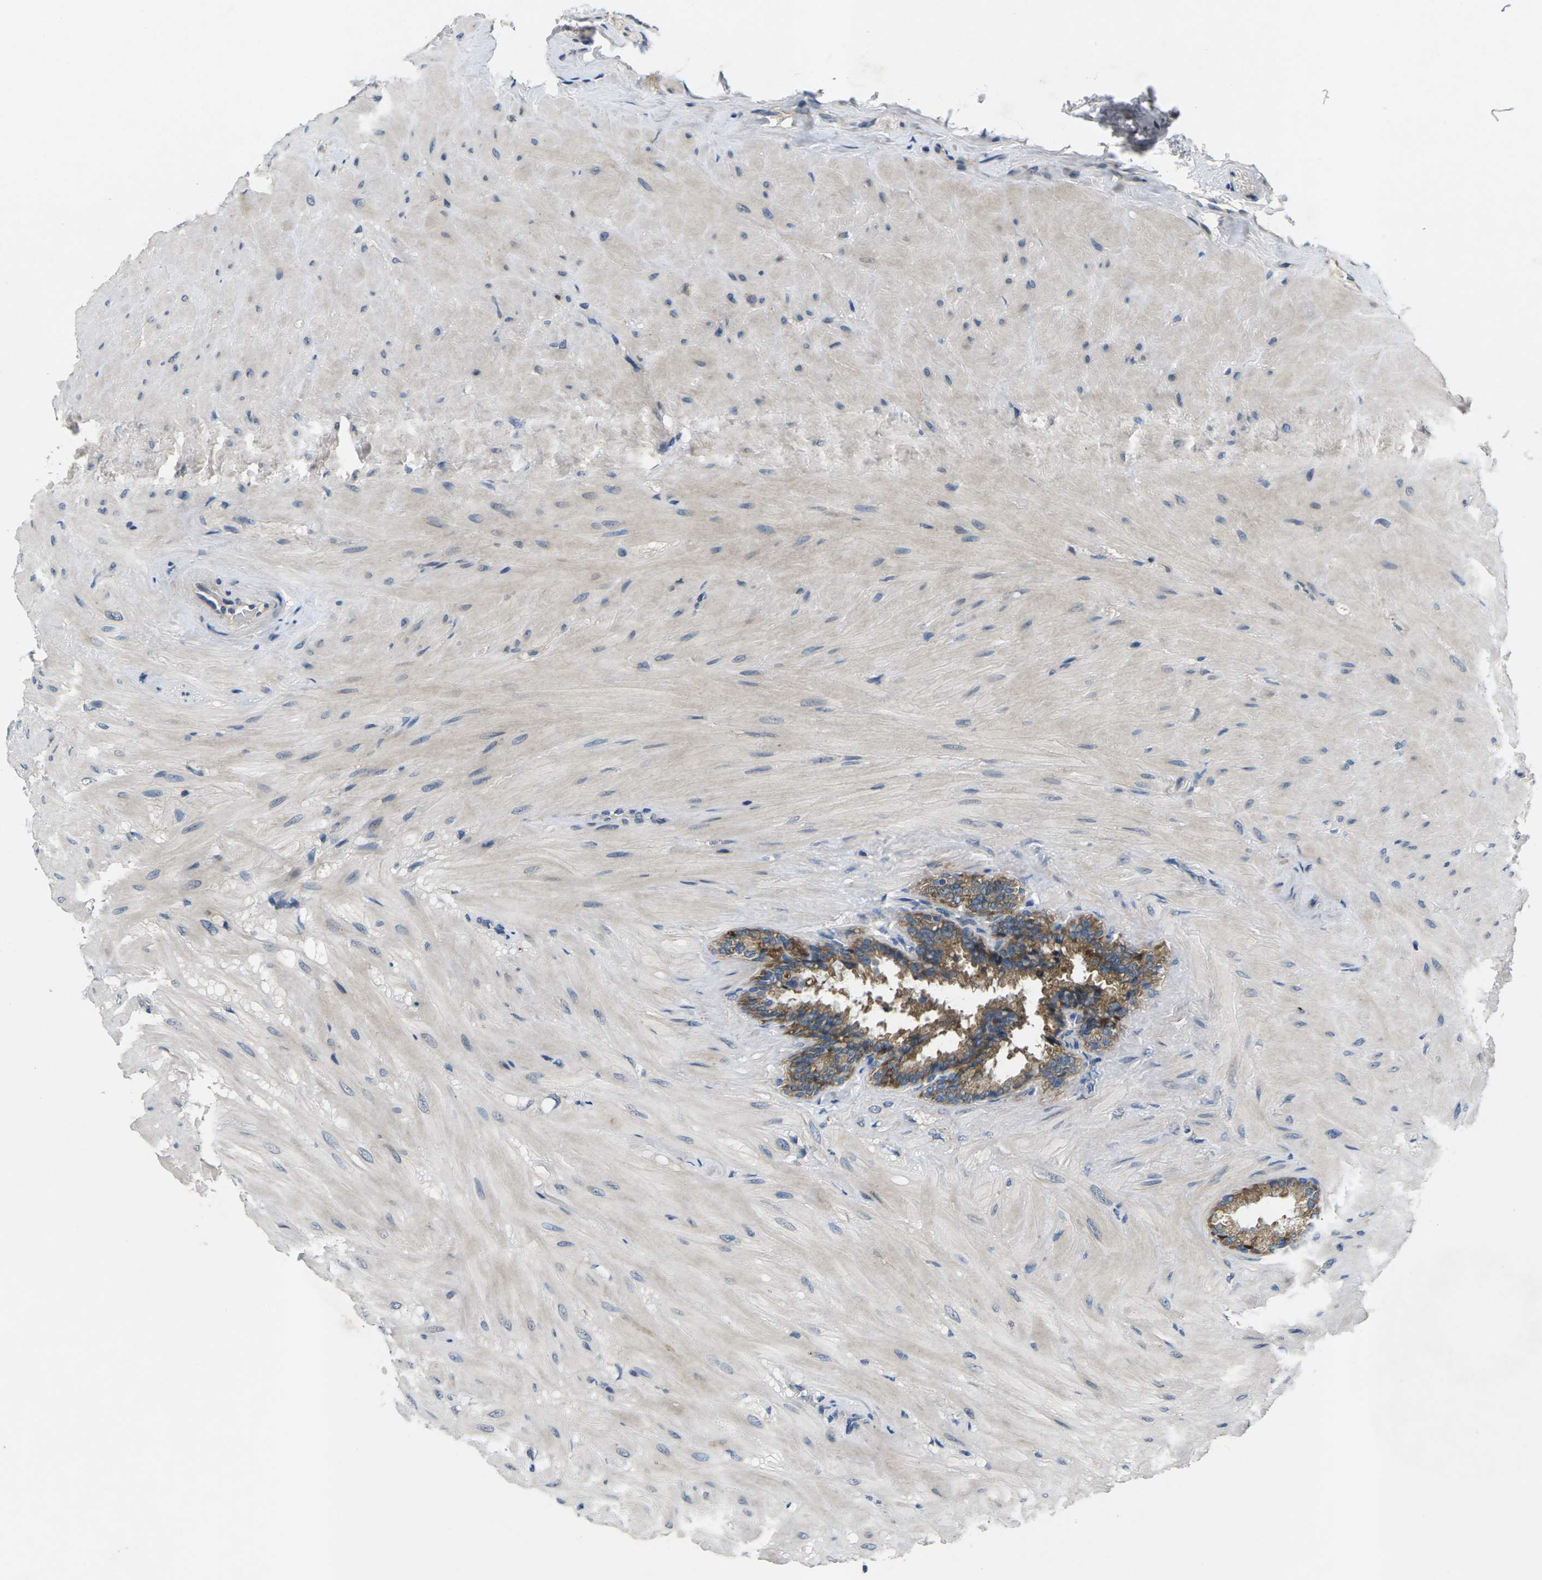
{"staining": {"intensity": "moderate", "quantity": ">75%", "location": "cytoplasmic/membranous"}, "tissue": "seminal vesicle", "cell_type": "Glandular cells", "image_type": "normal", "snomed": [{"axis": "morphology", "description": "Normal tissue, NOS"}, {"axis": "topography", "description": "Seminal veicle"}], "caption": "Brown immunohistochemical staining in benign human seminal vesicle displays moderate cytoplasmic/membranous expression in approximately >75% of glandular cells. (brown staining indicates protein expression, while blue staining denotes nuclei).", "gene": "ERGIC3", "patient": {"sex": "male", "age": 46}}